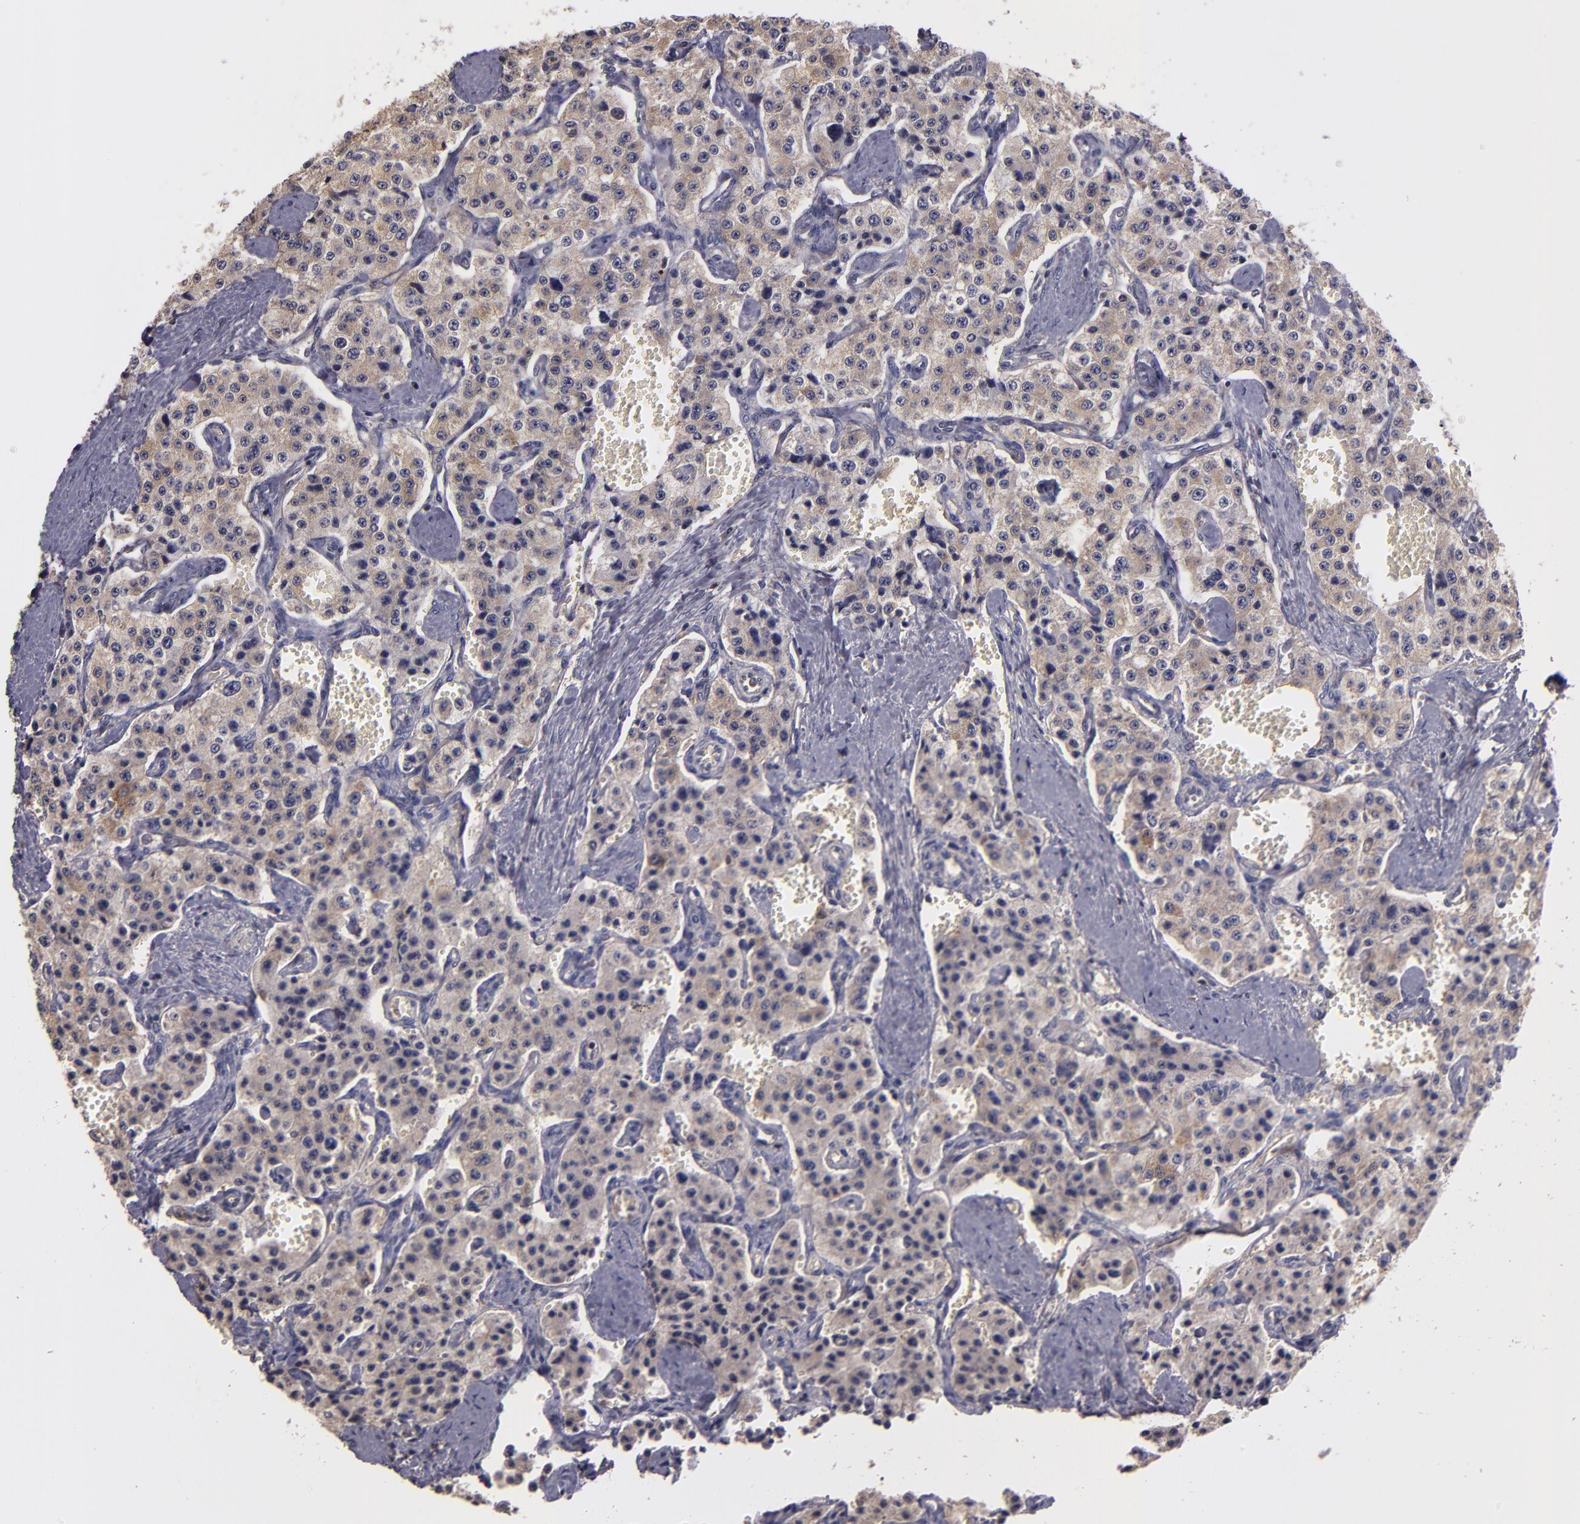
{"staining": {"intensity": "weak", "quantity": ">75%", "location": "cytoplasmic/membranous"}, "tissue": "carcinoid", "cell_type": "Tumor cells", "image_type": "cancer", "snomed": [{"axis": "morphology", "description": "Carcinoid, malignant, NOS"}, {"axis": "topography", "description": "Small intestine"}], "caption": "Tumor cells exhibit low levels of weak cytoplasmic/membranous staining in about >75% of cells in human carcinoid (malignant).", "gene": "CARS1", "patient": {"sex": "male", "age": 52}}